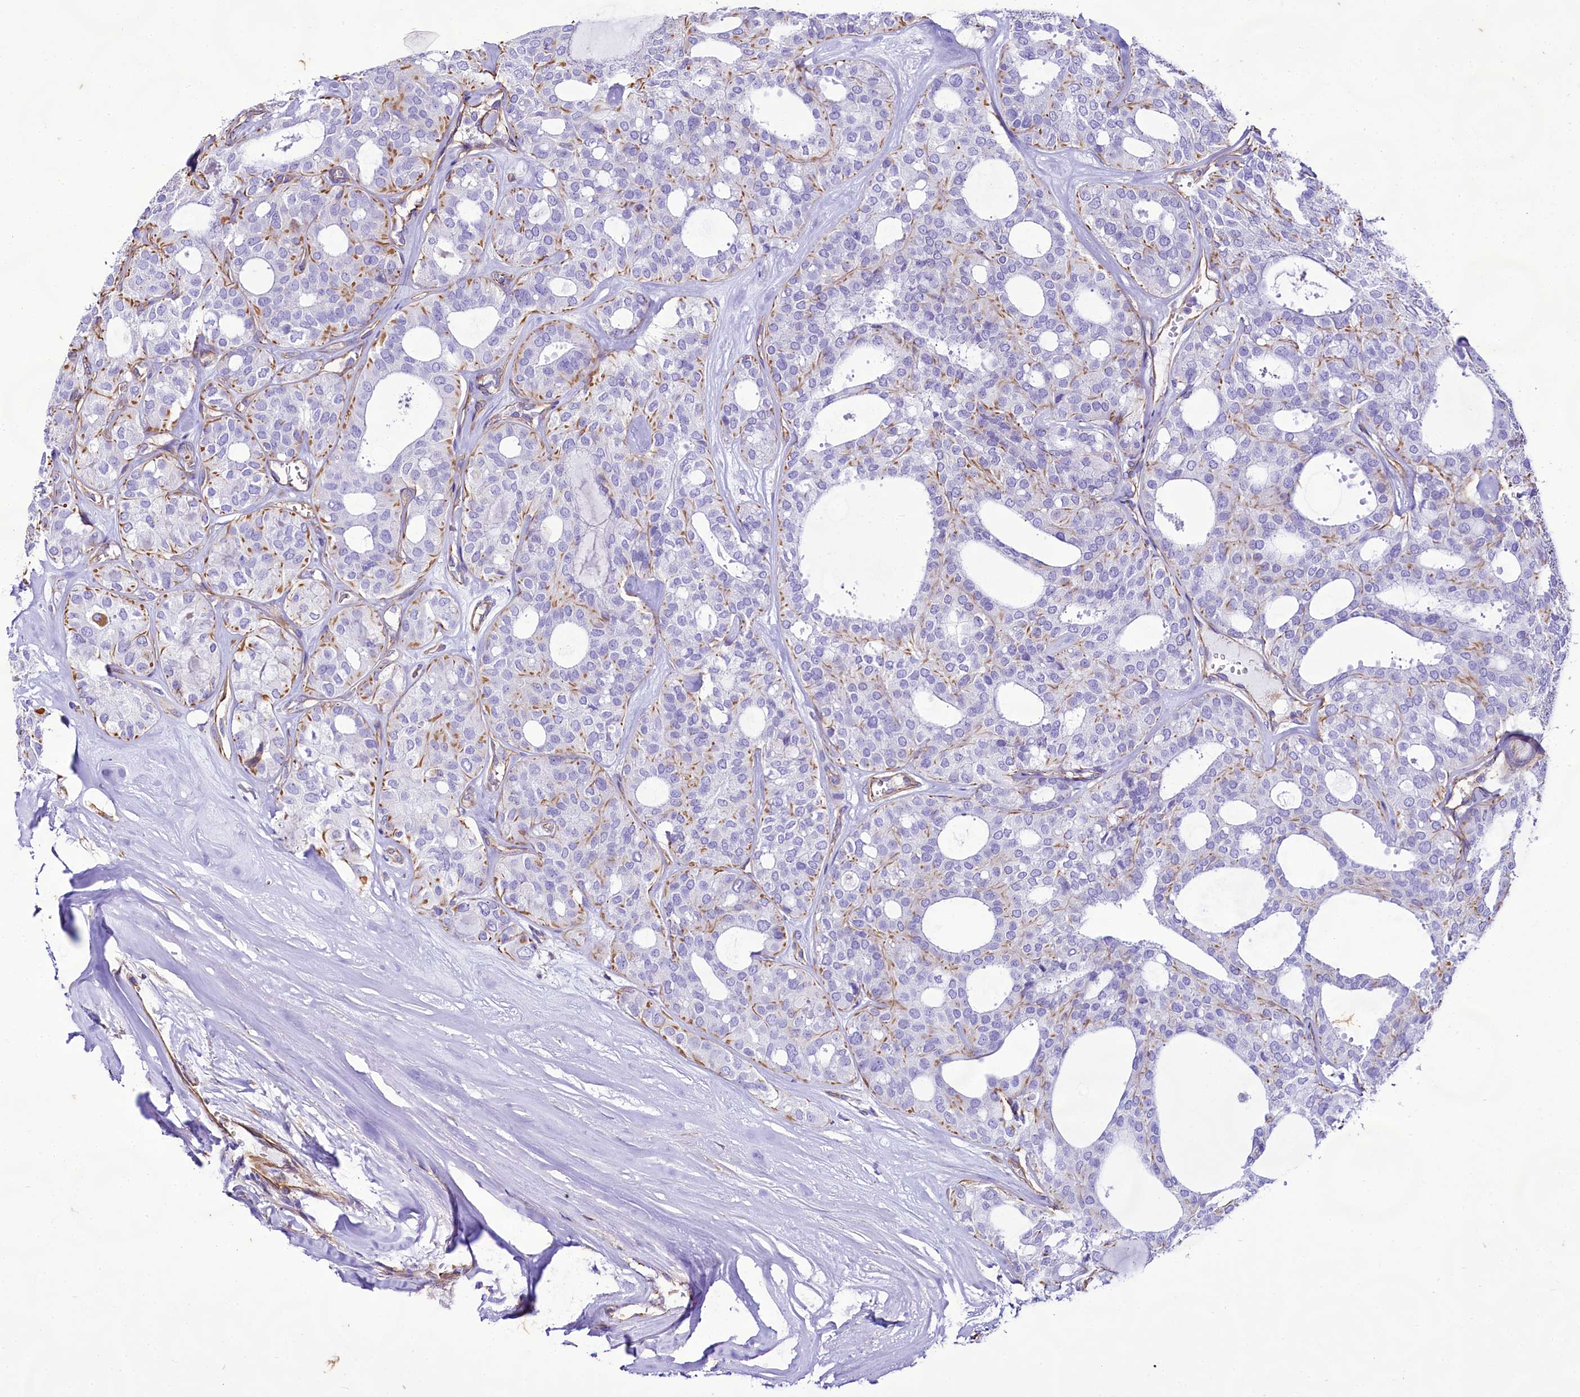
{"staining": {"intensity": "moderate", "quantity": "<25%", "location": "cytoplasmic/membranous"}, "tissue": "thyroid cancer", "cell_type": "Tumor cells", "image_type": "cancer", "snomed": [{"axis": "morphology", "description": "Follicular adenoma carcinoma, NOS"}, {"axis": "topography", "description": "Thyroid gland"}], "caption": "Brown immunohistochemical staining in thyroid cancer displays moderate cytoplasmic/membranous positivity in approximately <25% of tumor cells. (DAB (3,3'-diaminobenzidine) IHC, brown staining for protein, blue staining for nuclei).", "gene": "CD99", "patient": {"sex": "male", "age": 75}}